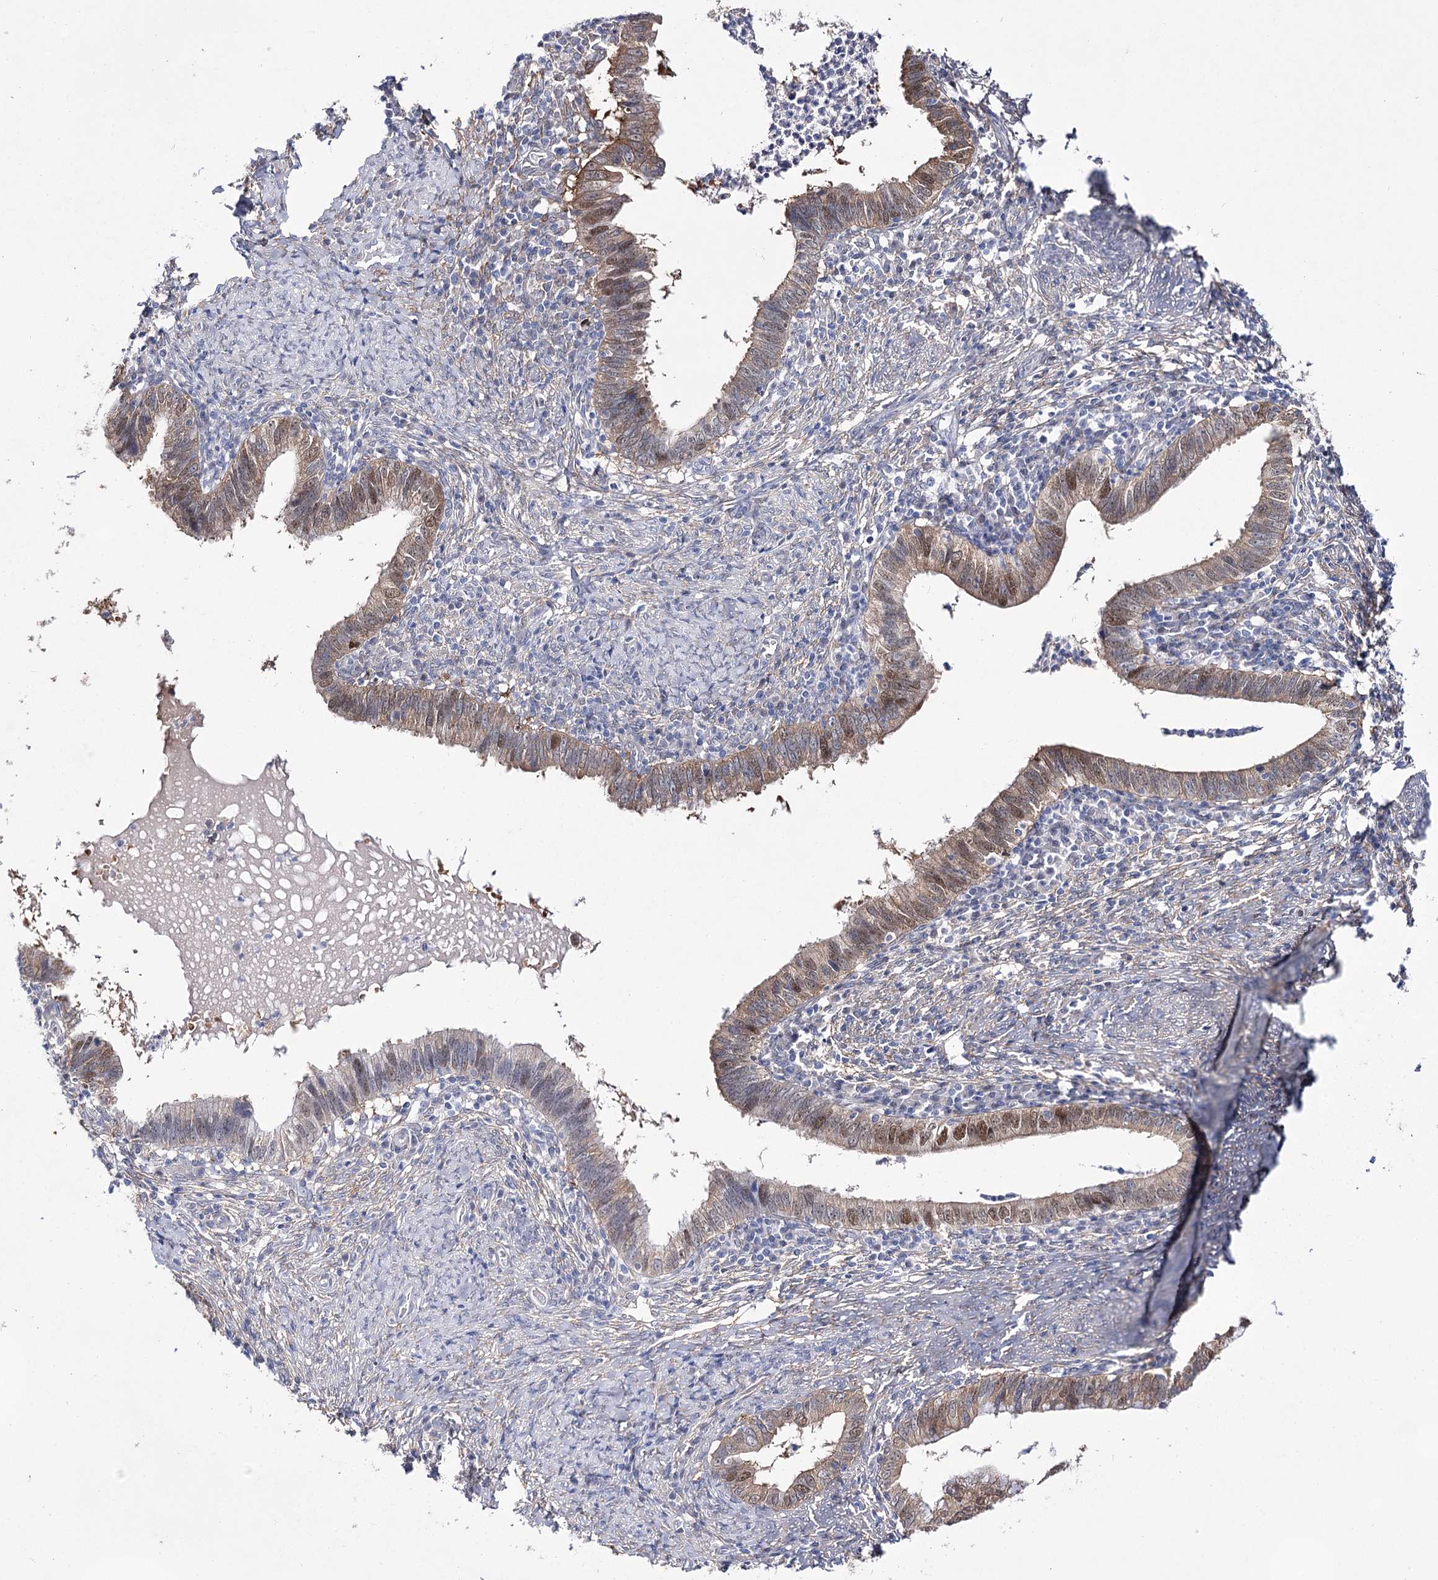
{"staining": {"intensity": "moderate", "quantity": ">75%", "location": "cytoplasmic/membranous,nuclear"}, "tissue": "cervical cancer", "cell_type": "Tumor cells", "image_type": "cancer", "snomed": [{"axis": "morphology", "description": "Adenocarcinoma, NOS"}, {"axis": "topography", "description": "Cervix"}], "caption": "DAB (3,3'-diaminobenzidine) immunohistochemical staining of cervical cancer (adenocarcinoma) reveals moderate cytoplasmic/membranous and nuclear protein staining in approximately >75% of tumor cells.", "gene": "UGDH", "patient": {"sex": "female", "age": 36}}